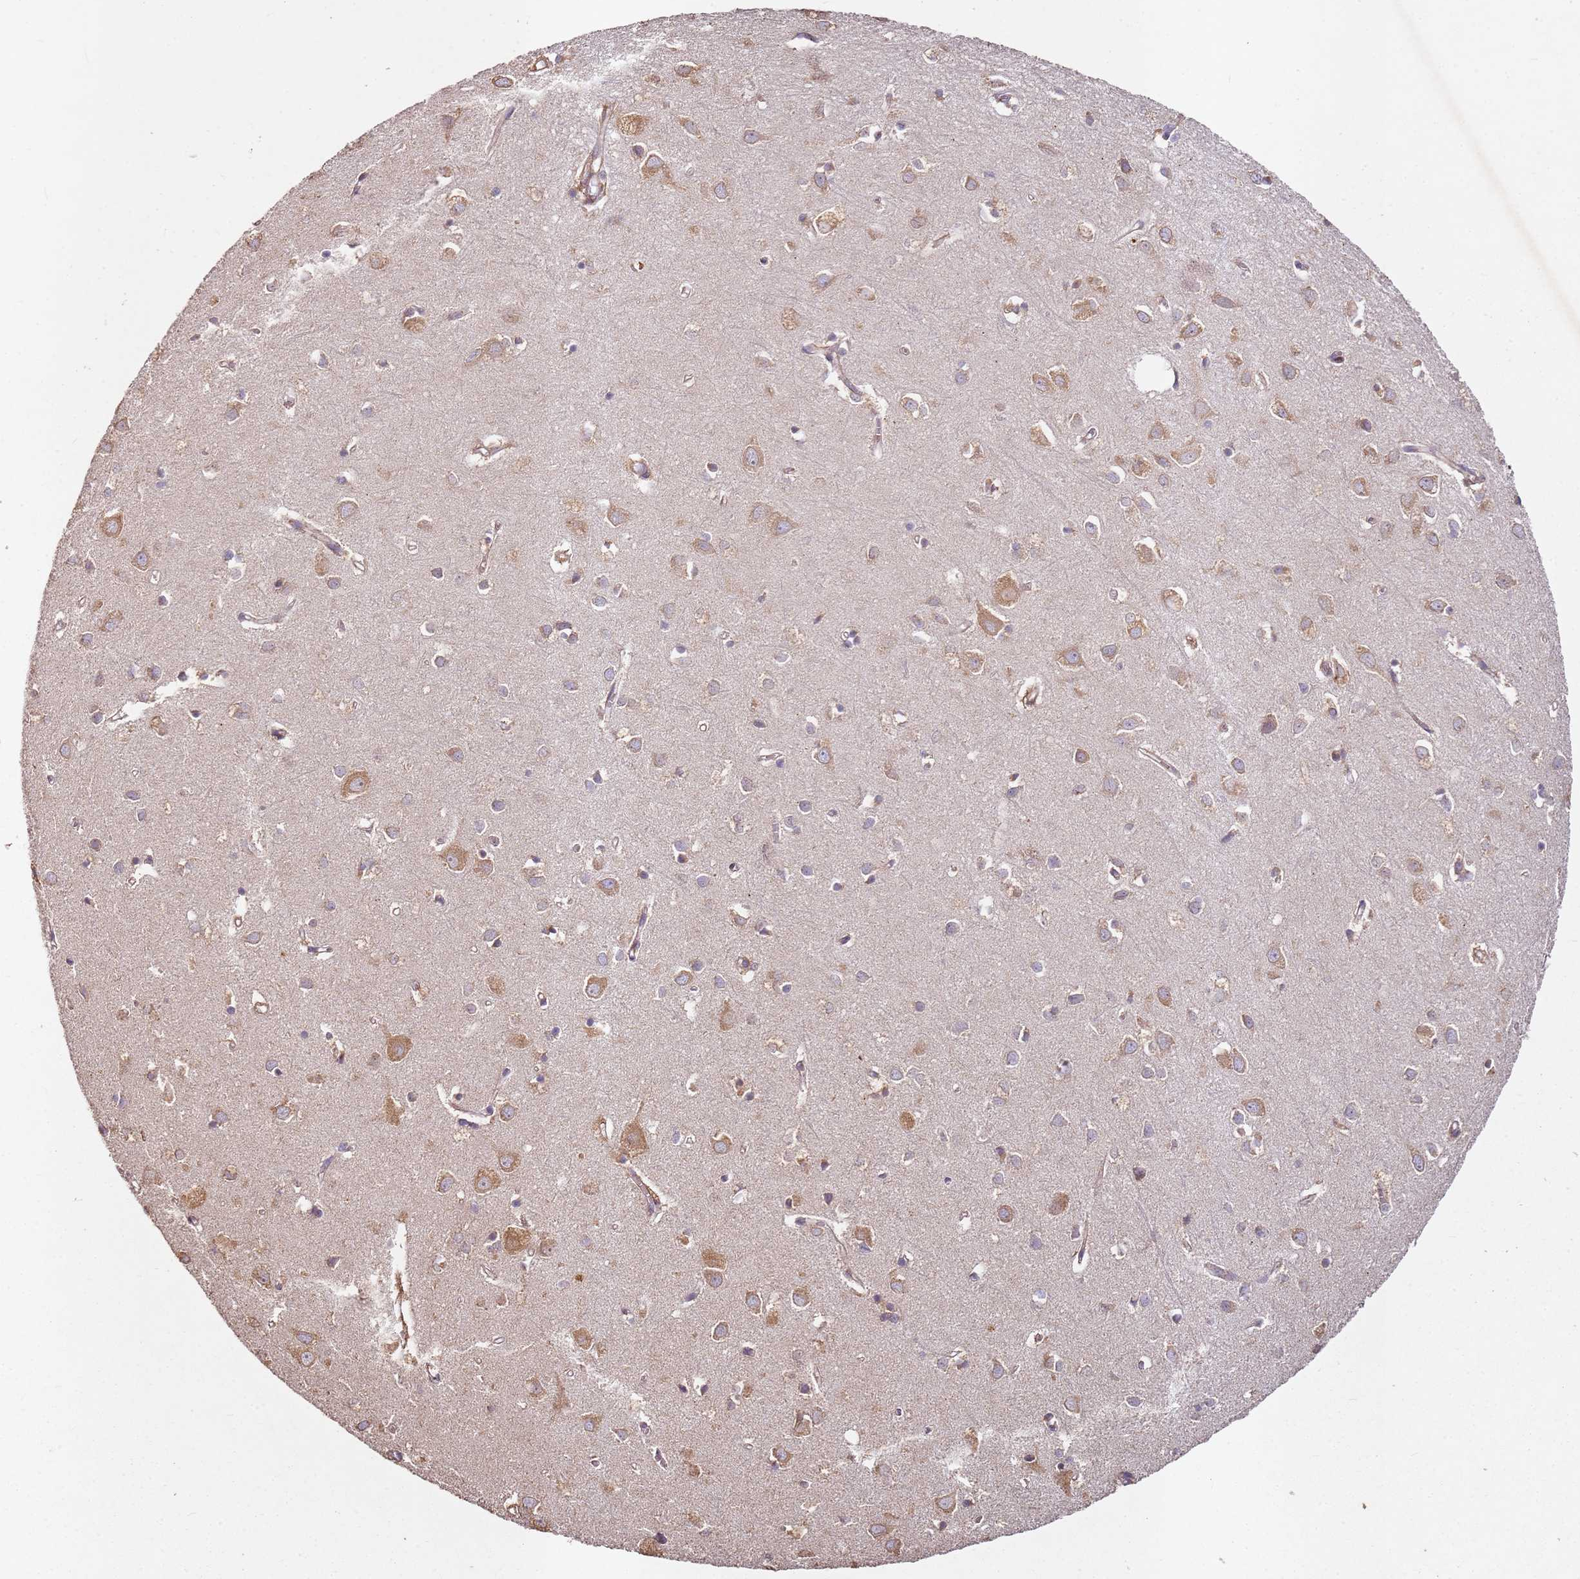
{"staining": {"intensity": "moderate", "quantity": "25%-75%", "location": "cytoplasmic/membranous"}, "tissue": "cerebral cortex", "cell_type": "Endothelial cells", "image_type": "normal", "snomed": [{"axis": "morphology", "description": "Normal tissue, NOS"}, {"axis": "topography", "description": "Cerebral cortex"}], "caption": "Immunohistochemical staining of normal human cerebral cortex displays moderate cytoplasmic/membranous protein positivity in about 25%-75% of endothelial cells.", "gene": "ARFRP1", "patient": {"sex": "female", "age": 64}}